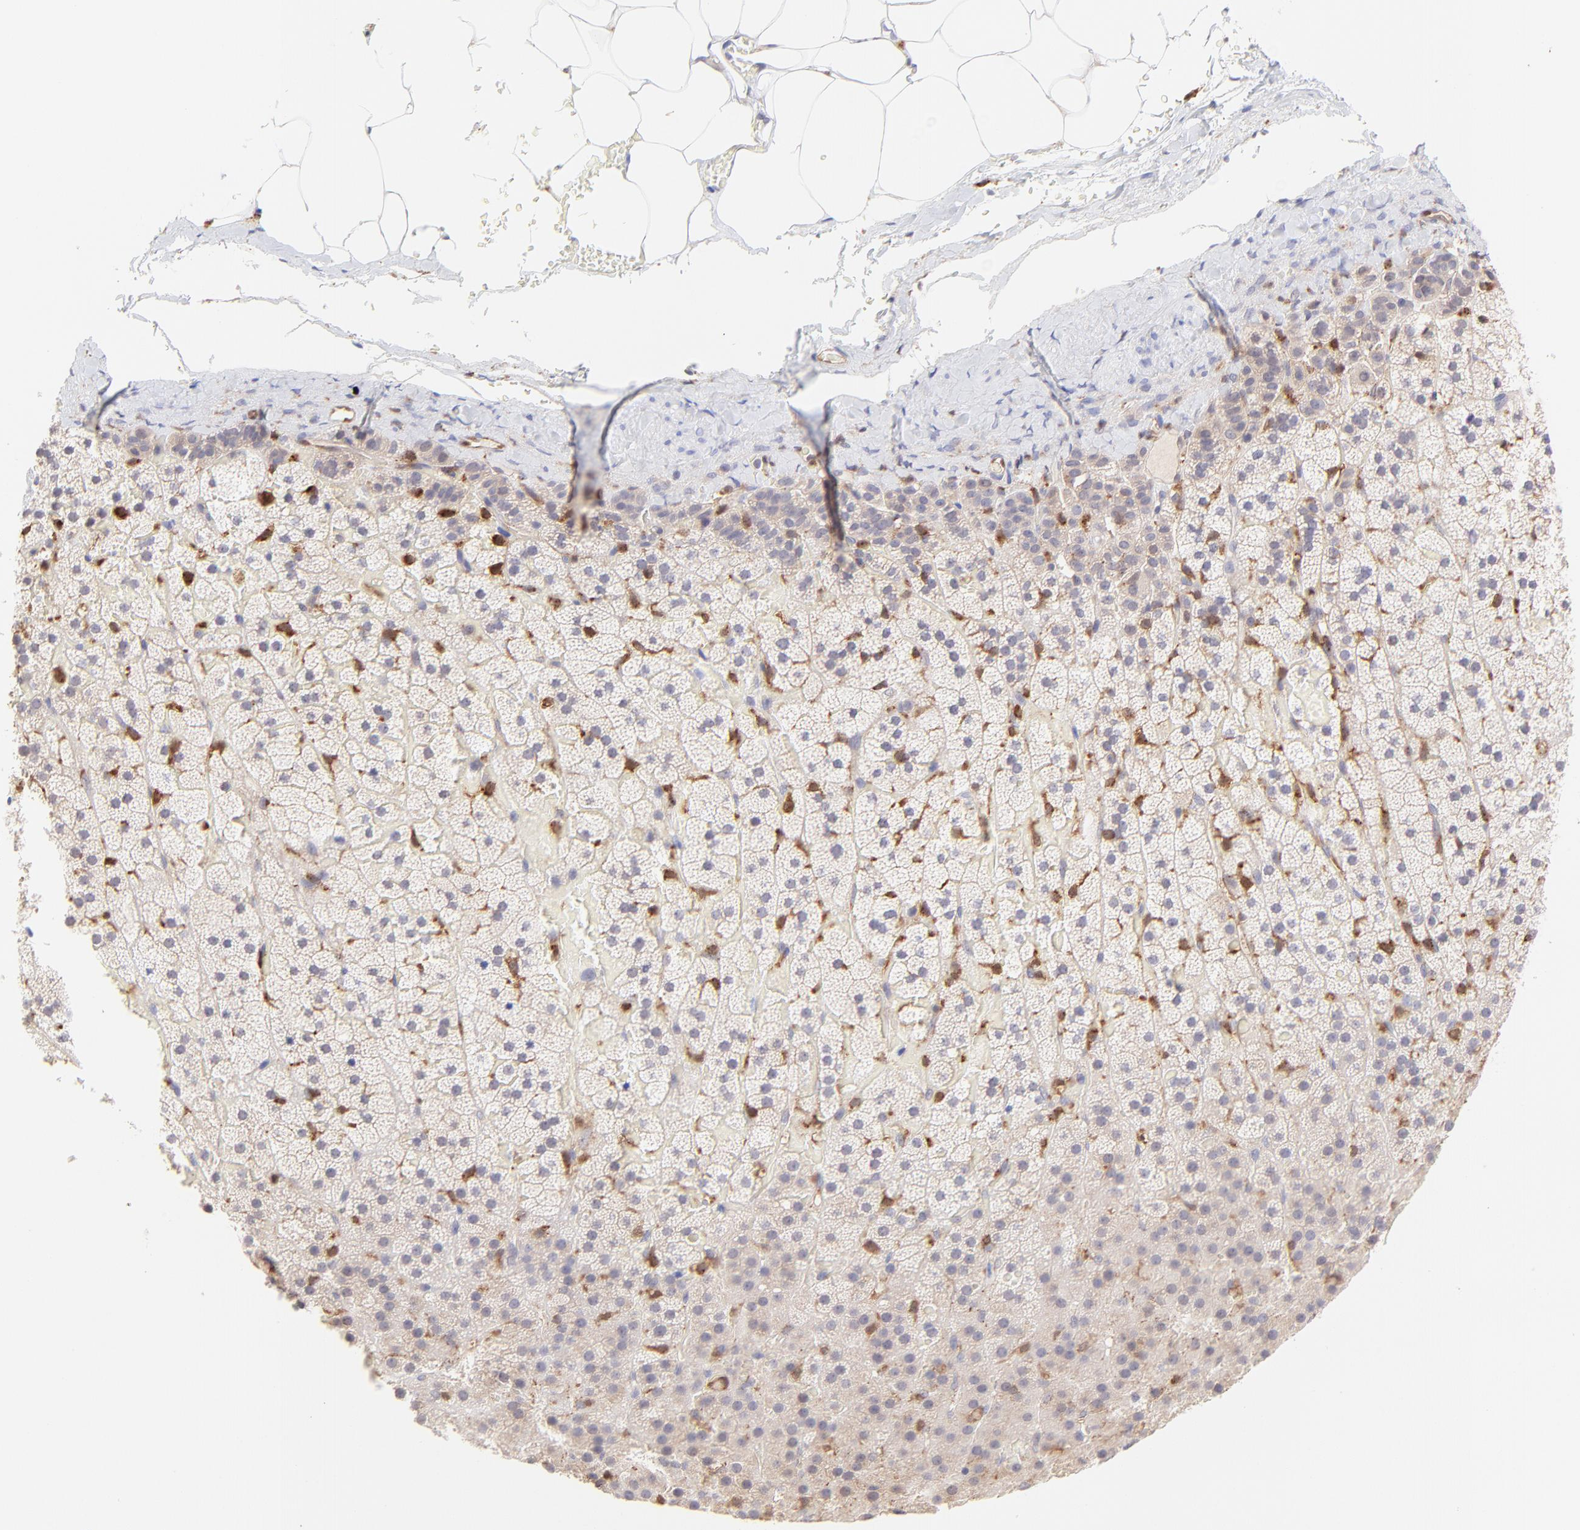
{"staining": {"intensity": "negative", "quantity": "none", "location": "none"}, "tissue": "adrenal gland", "cell_type": "Glandular cells", "image_type": "normal", "snomed": [{"axis": "morphology", "description": "Normal tissue, NOS"}, {"axis": "topography", "description": "Adrenal gland"}], "caption": "A high-resolution photomicrograph shows IHC staining of normal adrenal gland, which demonstrates no significant staining in glandular cells.", "gene": "HYAL1", "patient": {"sex": "male", "age": 35}}